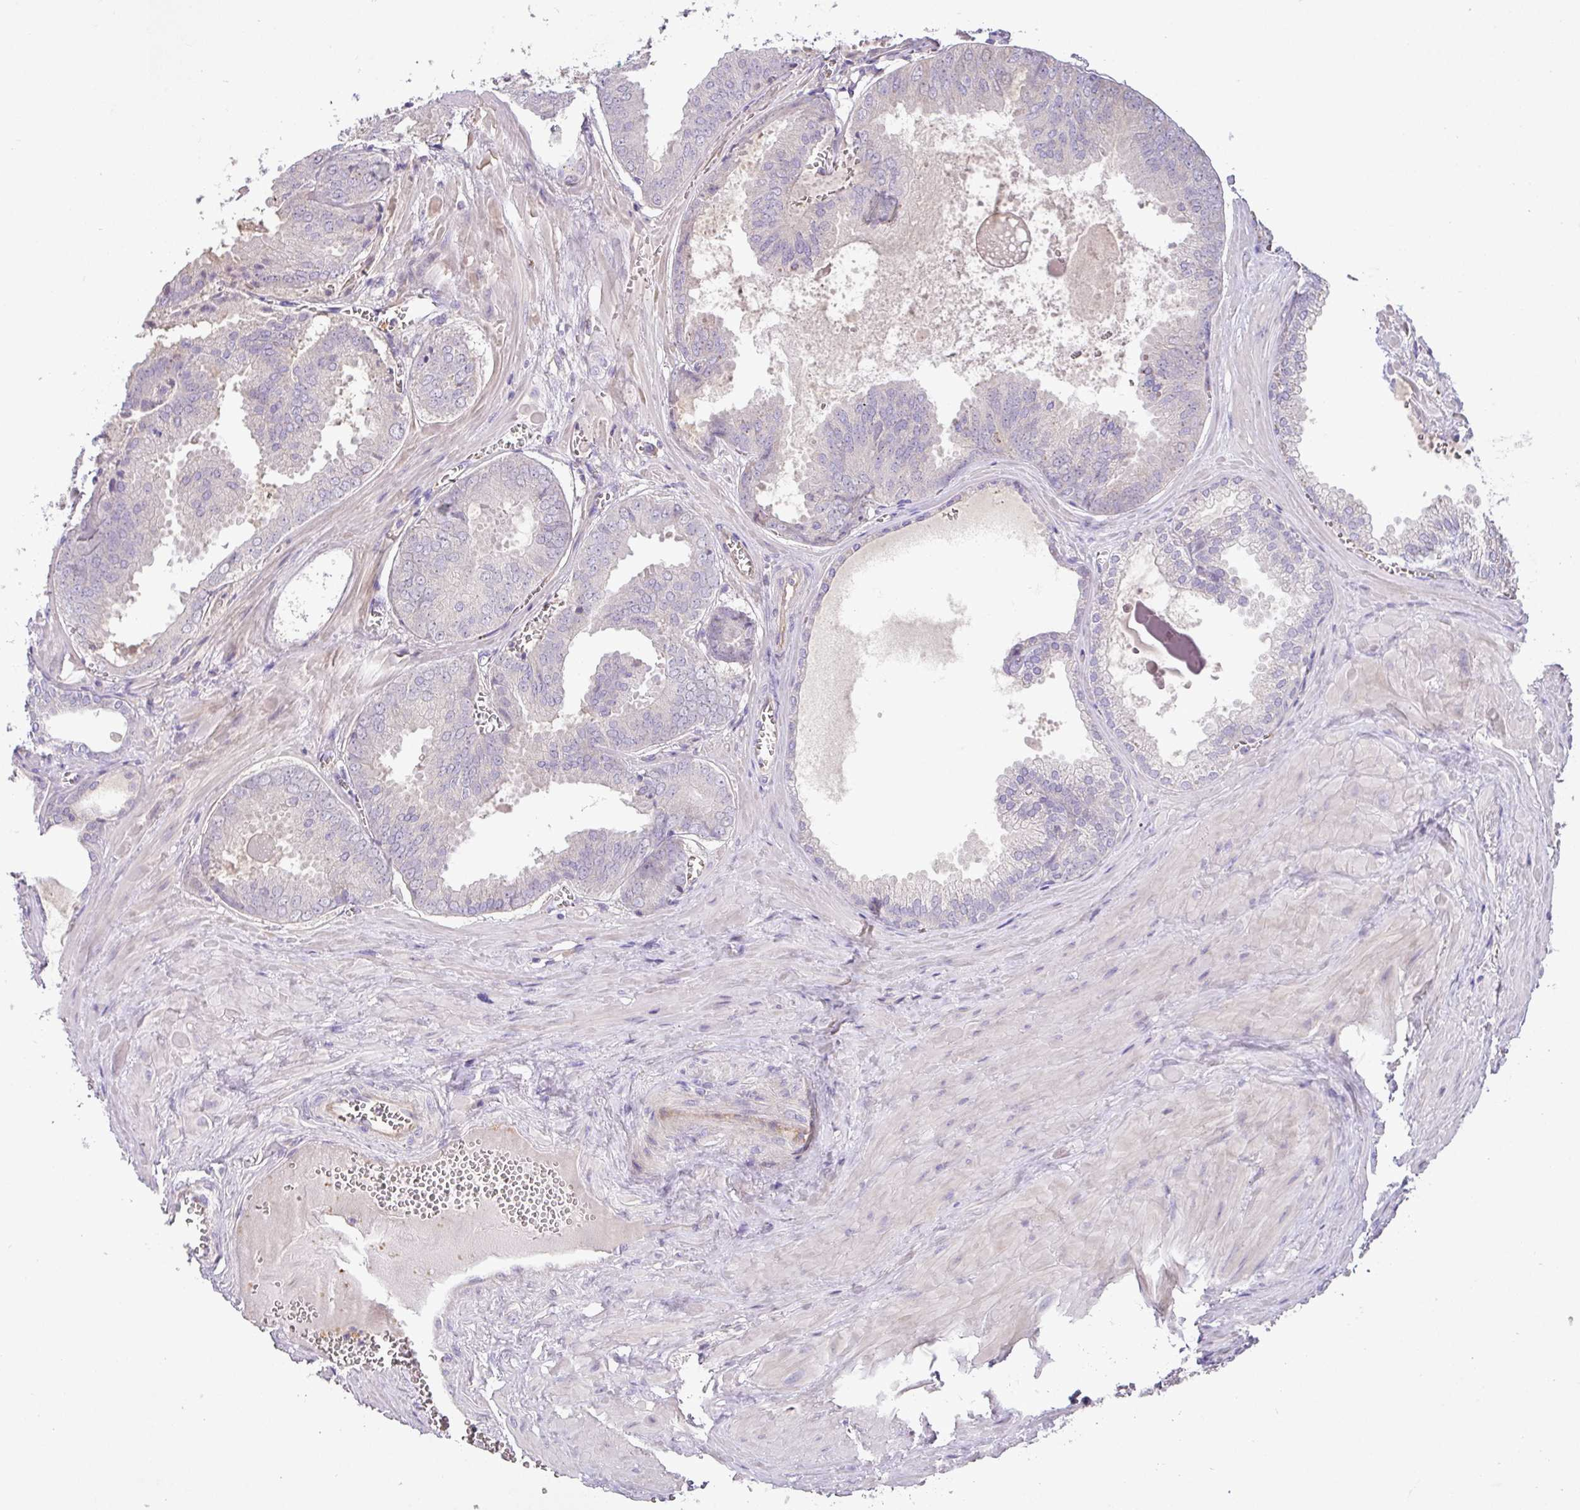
{"staining": {"intensity": "negative", "quantity": "none", "location": "none"}, "tissue": "prostate cancer", "cell_type": "Tumor cells", "image_type": "cancer", "snomed": [{"axis": "morphology", "description": "Adenocarcinoma, Low grade"}, {"axis": "topography", "description": "Prostate"}], "caption": "IHC of human prostate cancer (adenocarcinoma (low-grade)) exhibits no positivity in tumor cells. (Brightfield microscopy of DAB immunohistochemistry at high magnification).", "gene": "HOXC13", "patient": {"sex": "male", "age": 67}}